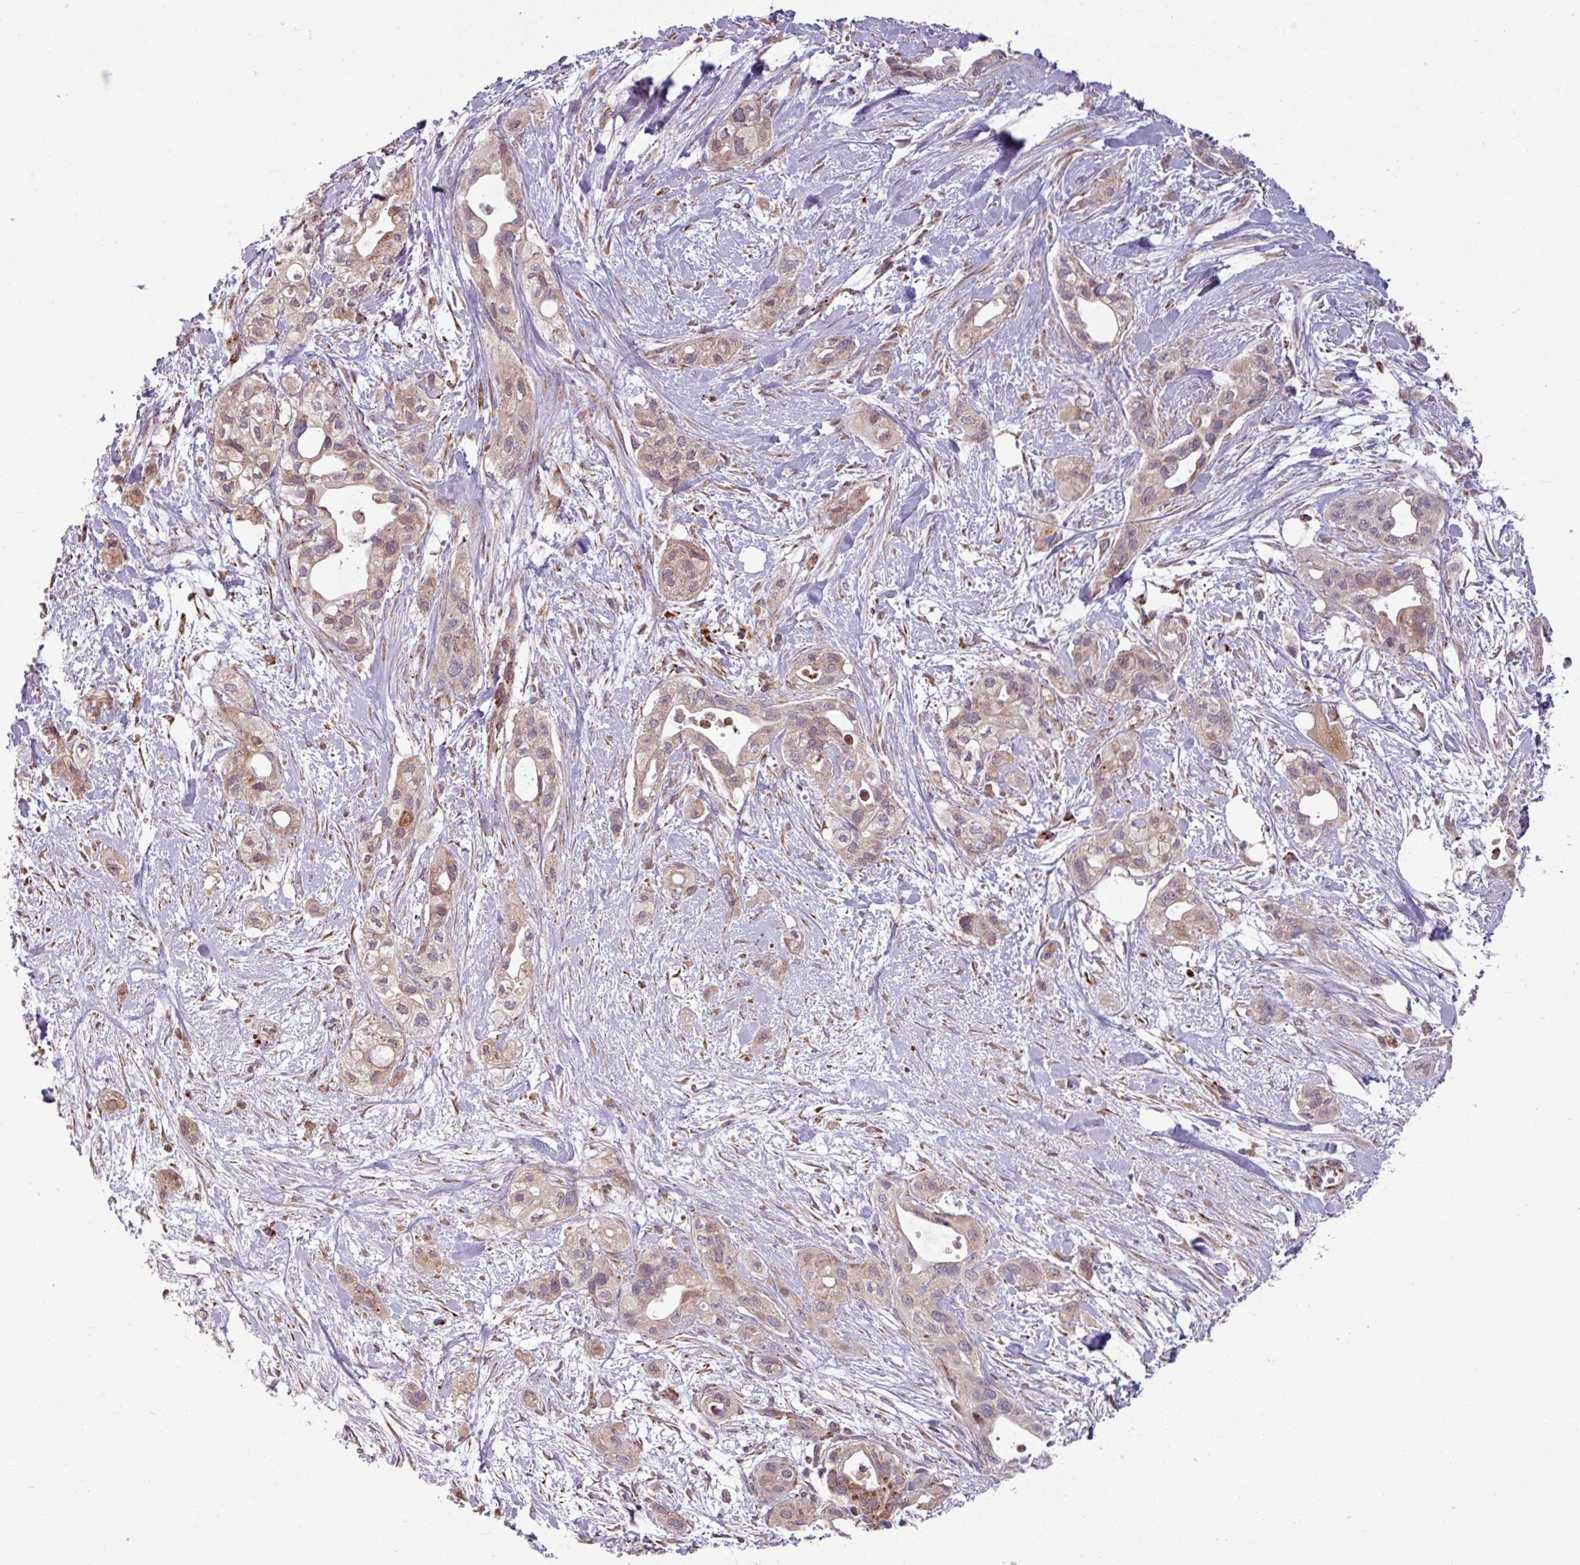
{"staining": {"intensity": "weak", "quantity": "<25%", "location": "cytoplasmic/membranous"}, "tissue": "pancreatic cancer", "cell_type": "Tumor cells", "image_type": "cancer", "snomed": [{"axis": "morphology", "description": "Adenocarcinoma, NOS"}, {"axis": "topography", "description": "Pancreas"}], "caption": "Tumor cells are negative for brown protein staining in pancreatic adenocarcinoma.", "gene": "MAGT1", "patient": {"sex": "male", "age": 44}}